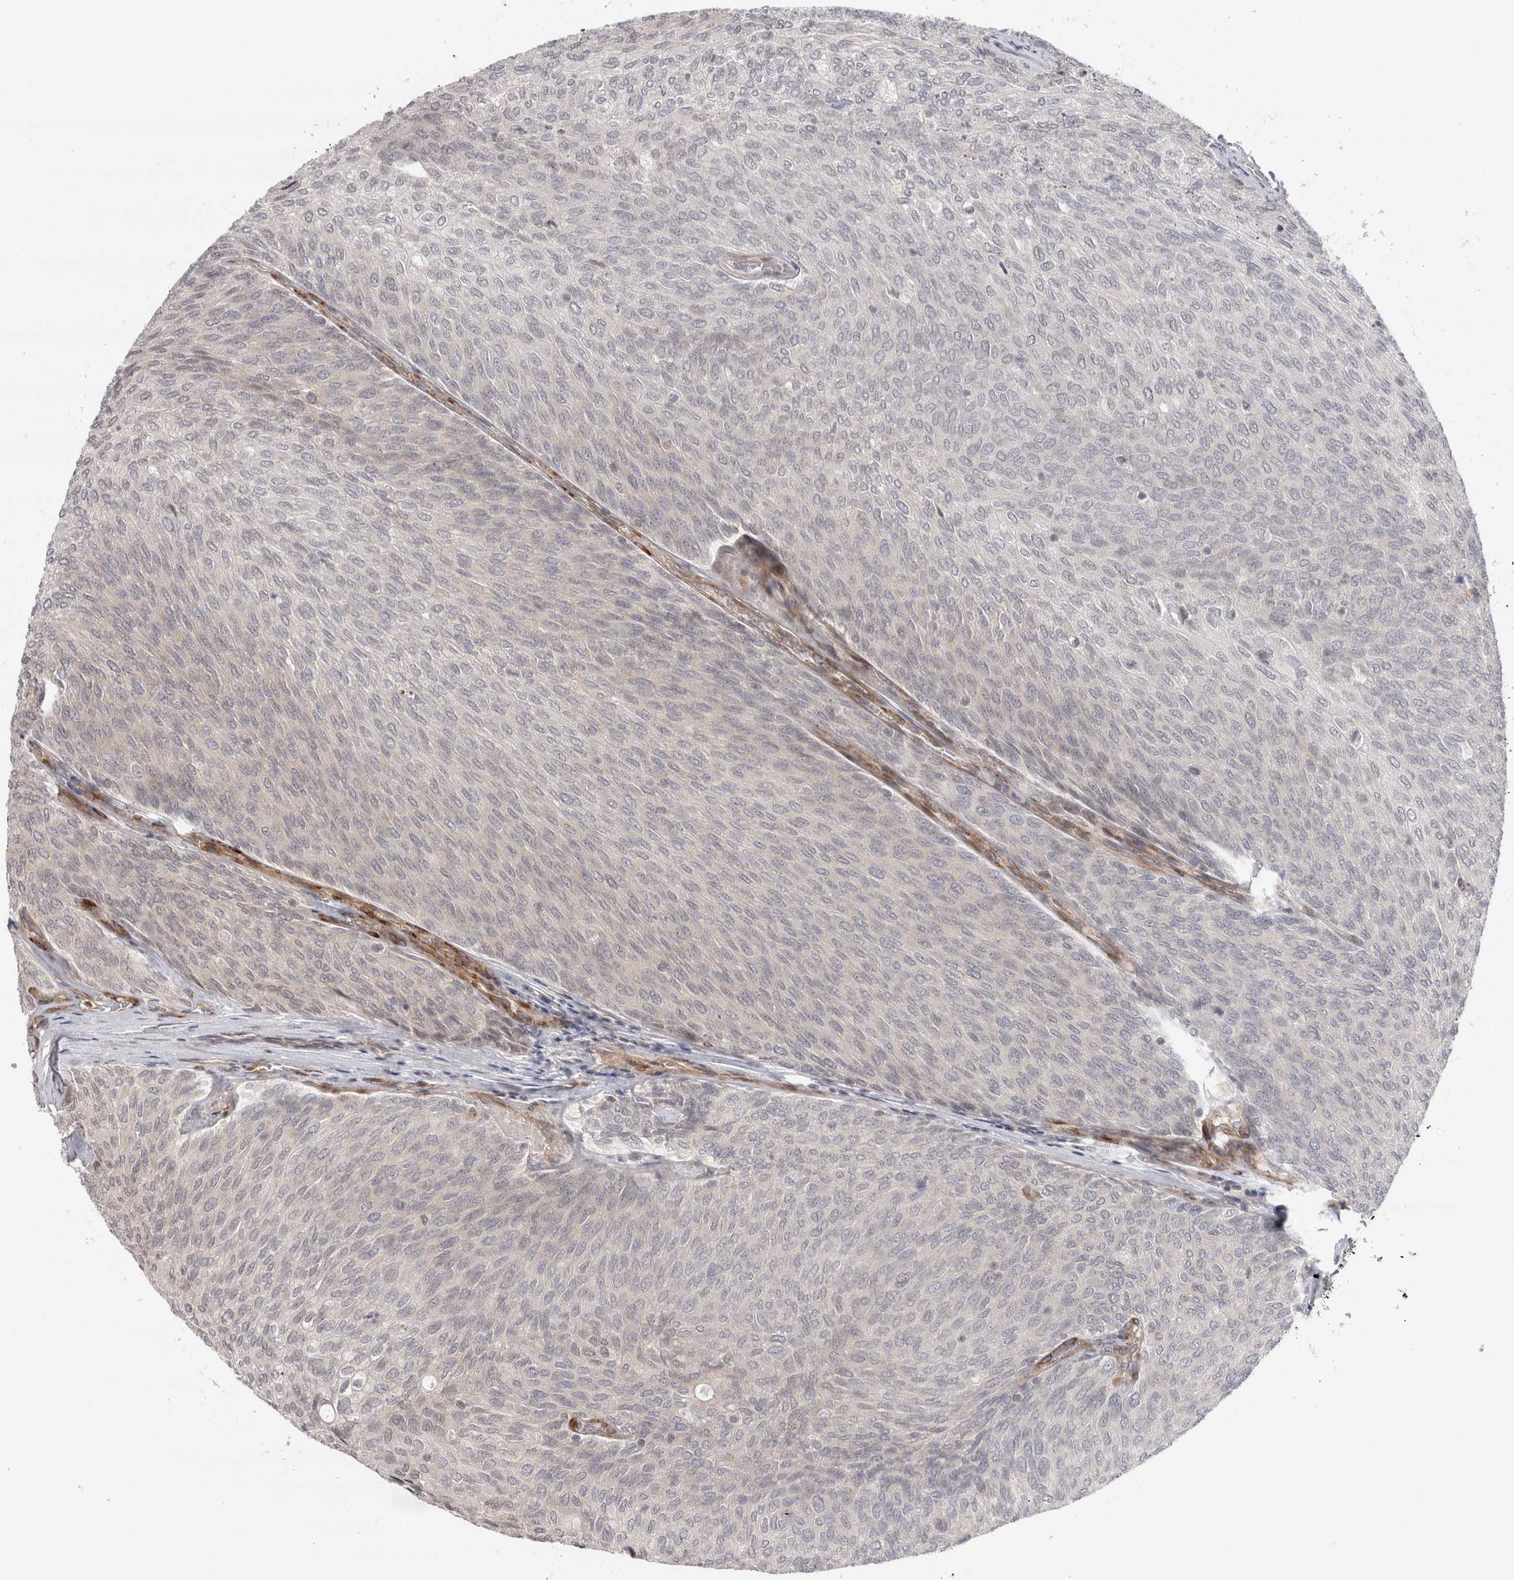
{"staining": {"intensity": "weak", "quantity": "<25%", "location": "cytoplasmic/membranous,nuclear"}, "tissue": "urothelial cancer", "cell_type": "Tumor cells", "image_type": "cancer", "snomed": [{"axis": "morphology", "description": "Urothelial carcinoma, Low grade"}, {"axis": "topography", "description": "Urinary bladder"}], "caption": "This is an immunohistochemistry (IHC) image of human urothelial cancer. There is no expression in tumor cells.", "gene": "ZNF318", "patient": {"sex": "female", "age": 79}}